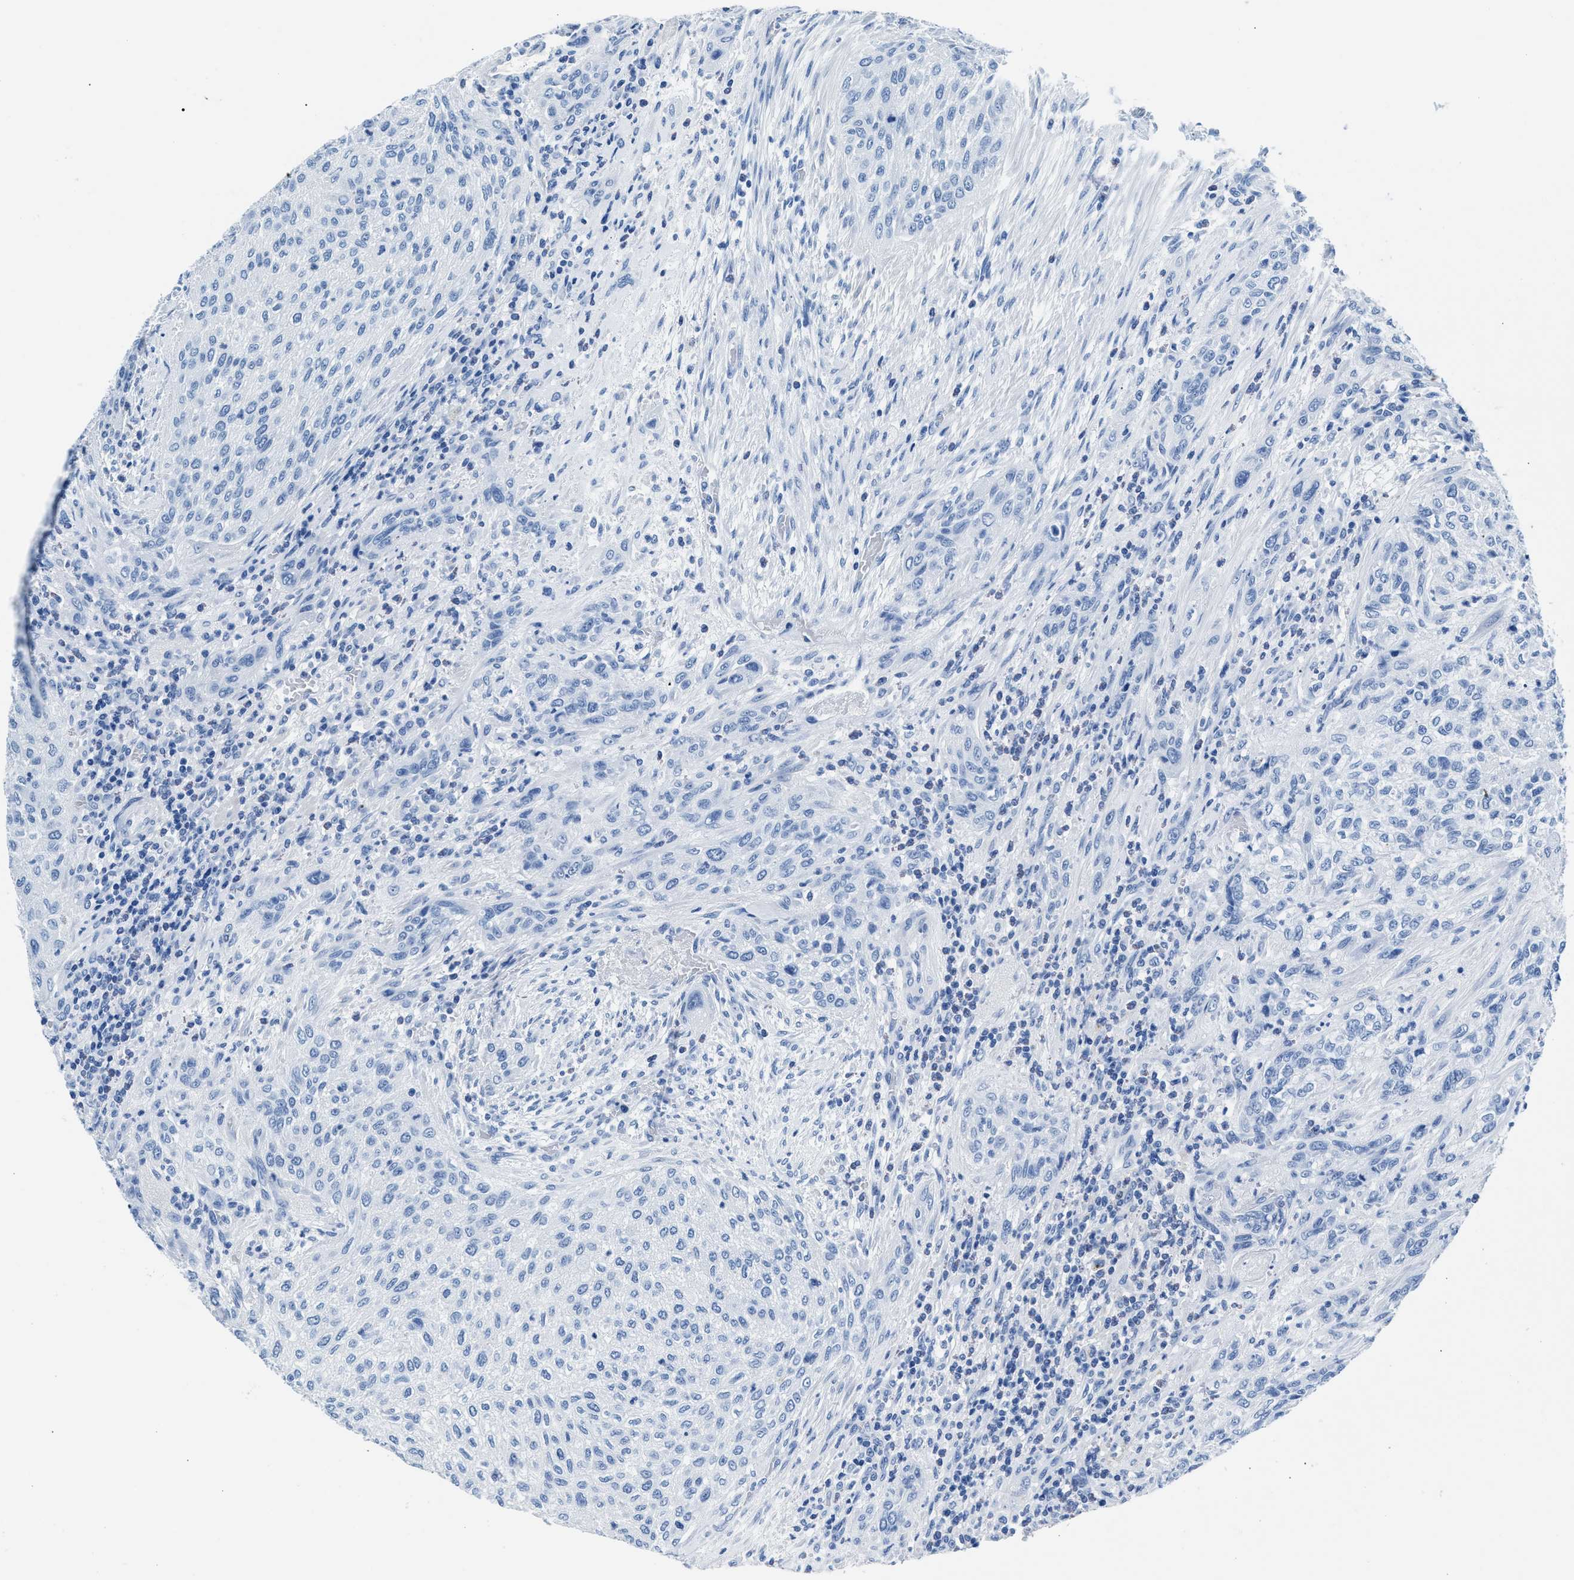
{"staining": {"intensity": "negative", "quantity": "none", "location": "none"}, "tissue": "urothelial cancer", "cell_type": "Tumor cells", "image_type": "cancer", "snomed": [{"axis": "morphology", "description": "Urothelial carcinoma, Low grade"}, {"axis": "morphology", "description": "Urothelial carcinoma, High grade"}, {"axis": "topography", "description": "Urinary bladder"}], "caption": "Urothelial cancer was stained to show a protein in brown. There is no significant staining in tumor cells.", "gene": "CPS1", "patient": {"sex": "male", "age": 35}}